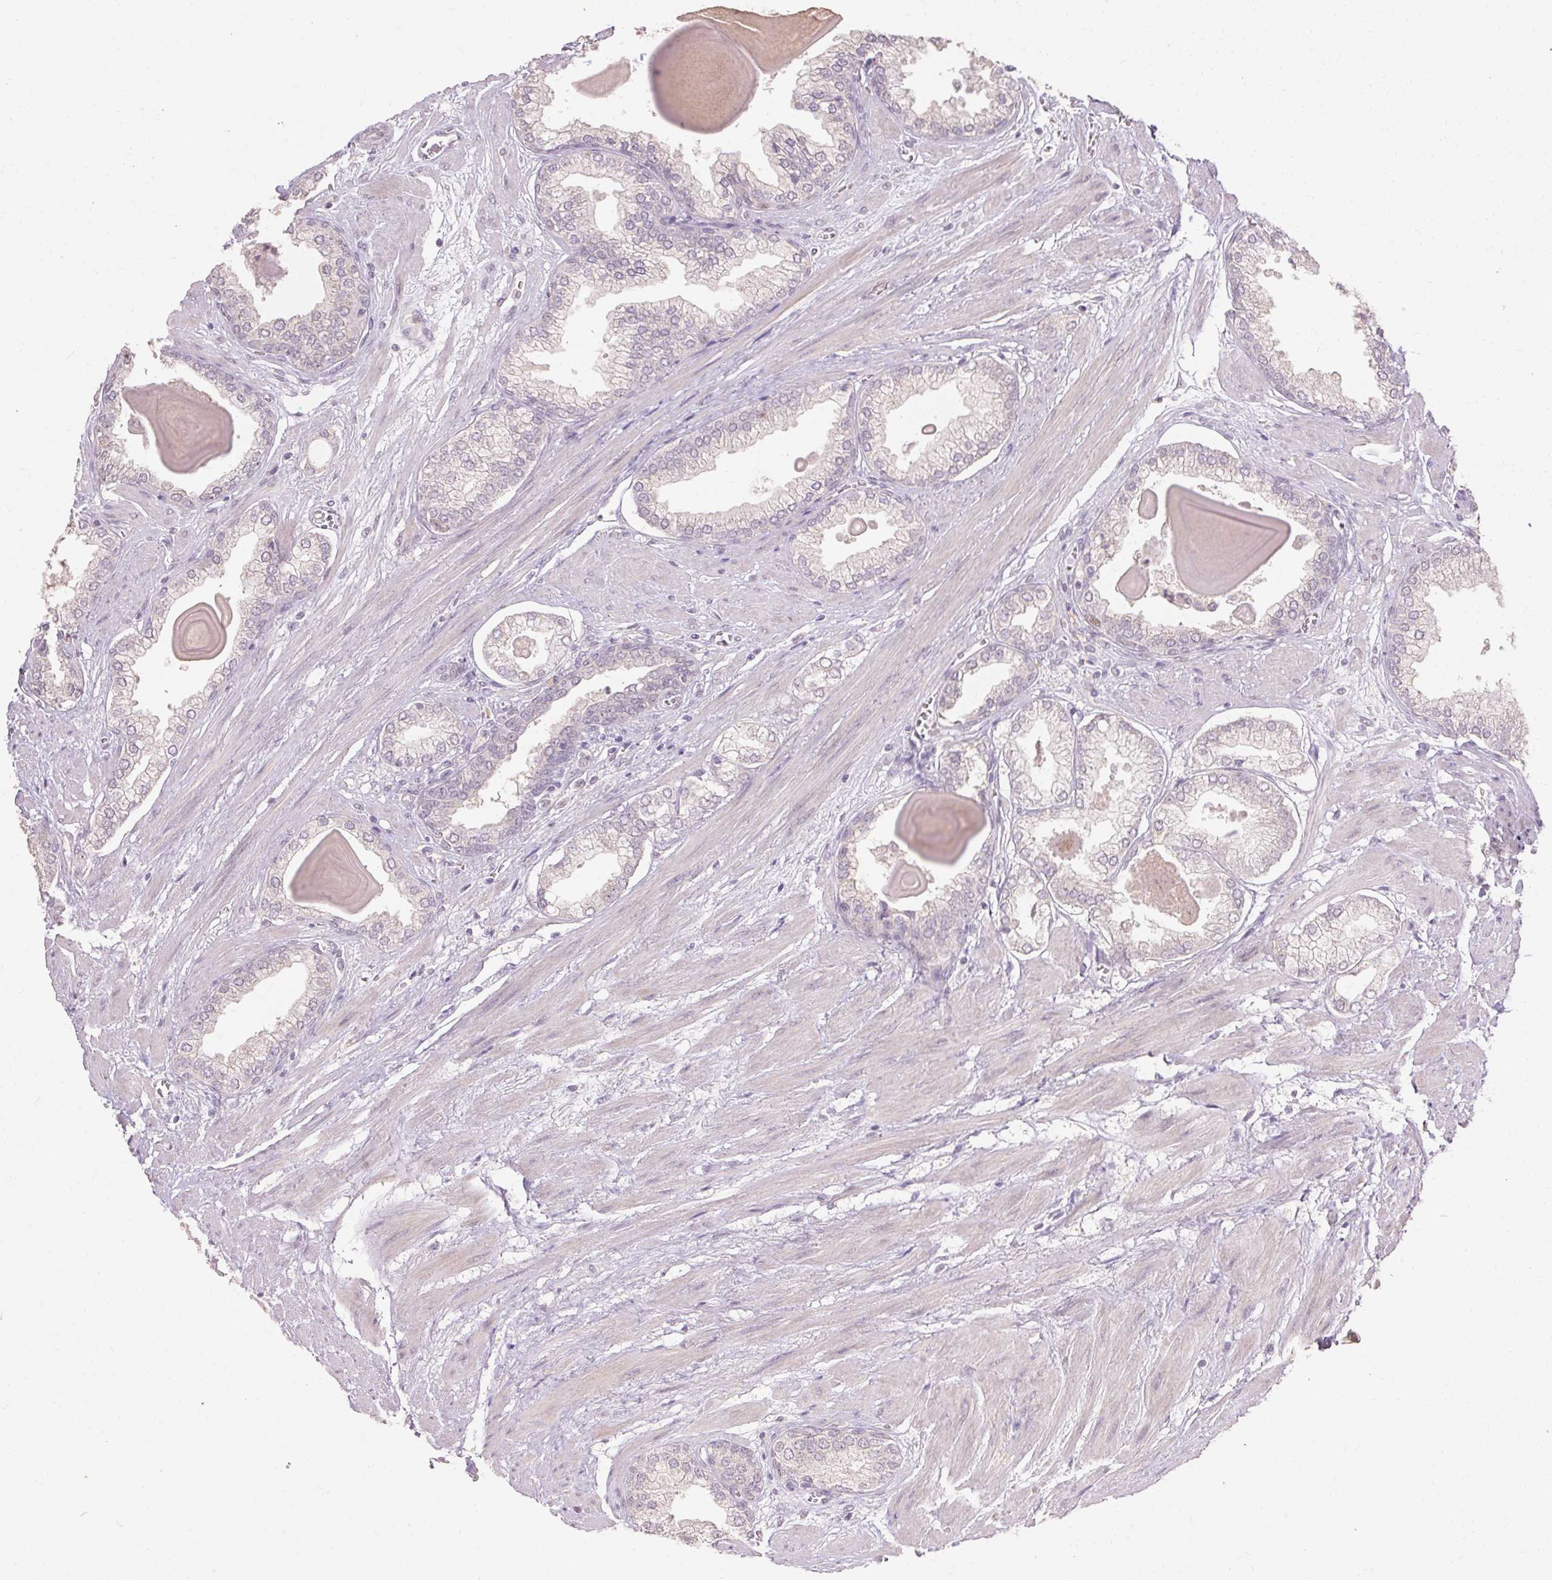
{"staining": {"intensity": "negative", "quantity": "none", "location": "none"}, "tissue": "prostate cancer", "cell_type": "Tumor cells", "image_type": "cancer", "snomed": [{"axis": "morphology", "description": "Adenocarcinoma, Low grade"}, {"axis": "topography", "description": "Prostate"}], "caption": "High magnification brightfield microscopy of prostate cancer (adenocarcinoma (low-grade)) stained with DAB (3,3'-diaminobenzidine) (brown) and counterstained with hematoxylin (blue): tumor cells show no significant staining. The staining is performed using DAB (3,3'-diaminobenzidine) brown chromogen with nuclei counter-stained in using hematoxylin.", "gene": "SKP2", "patient": {"sex": "male", "age": 64}}